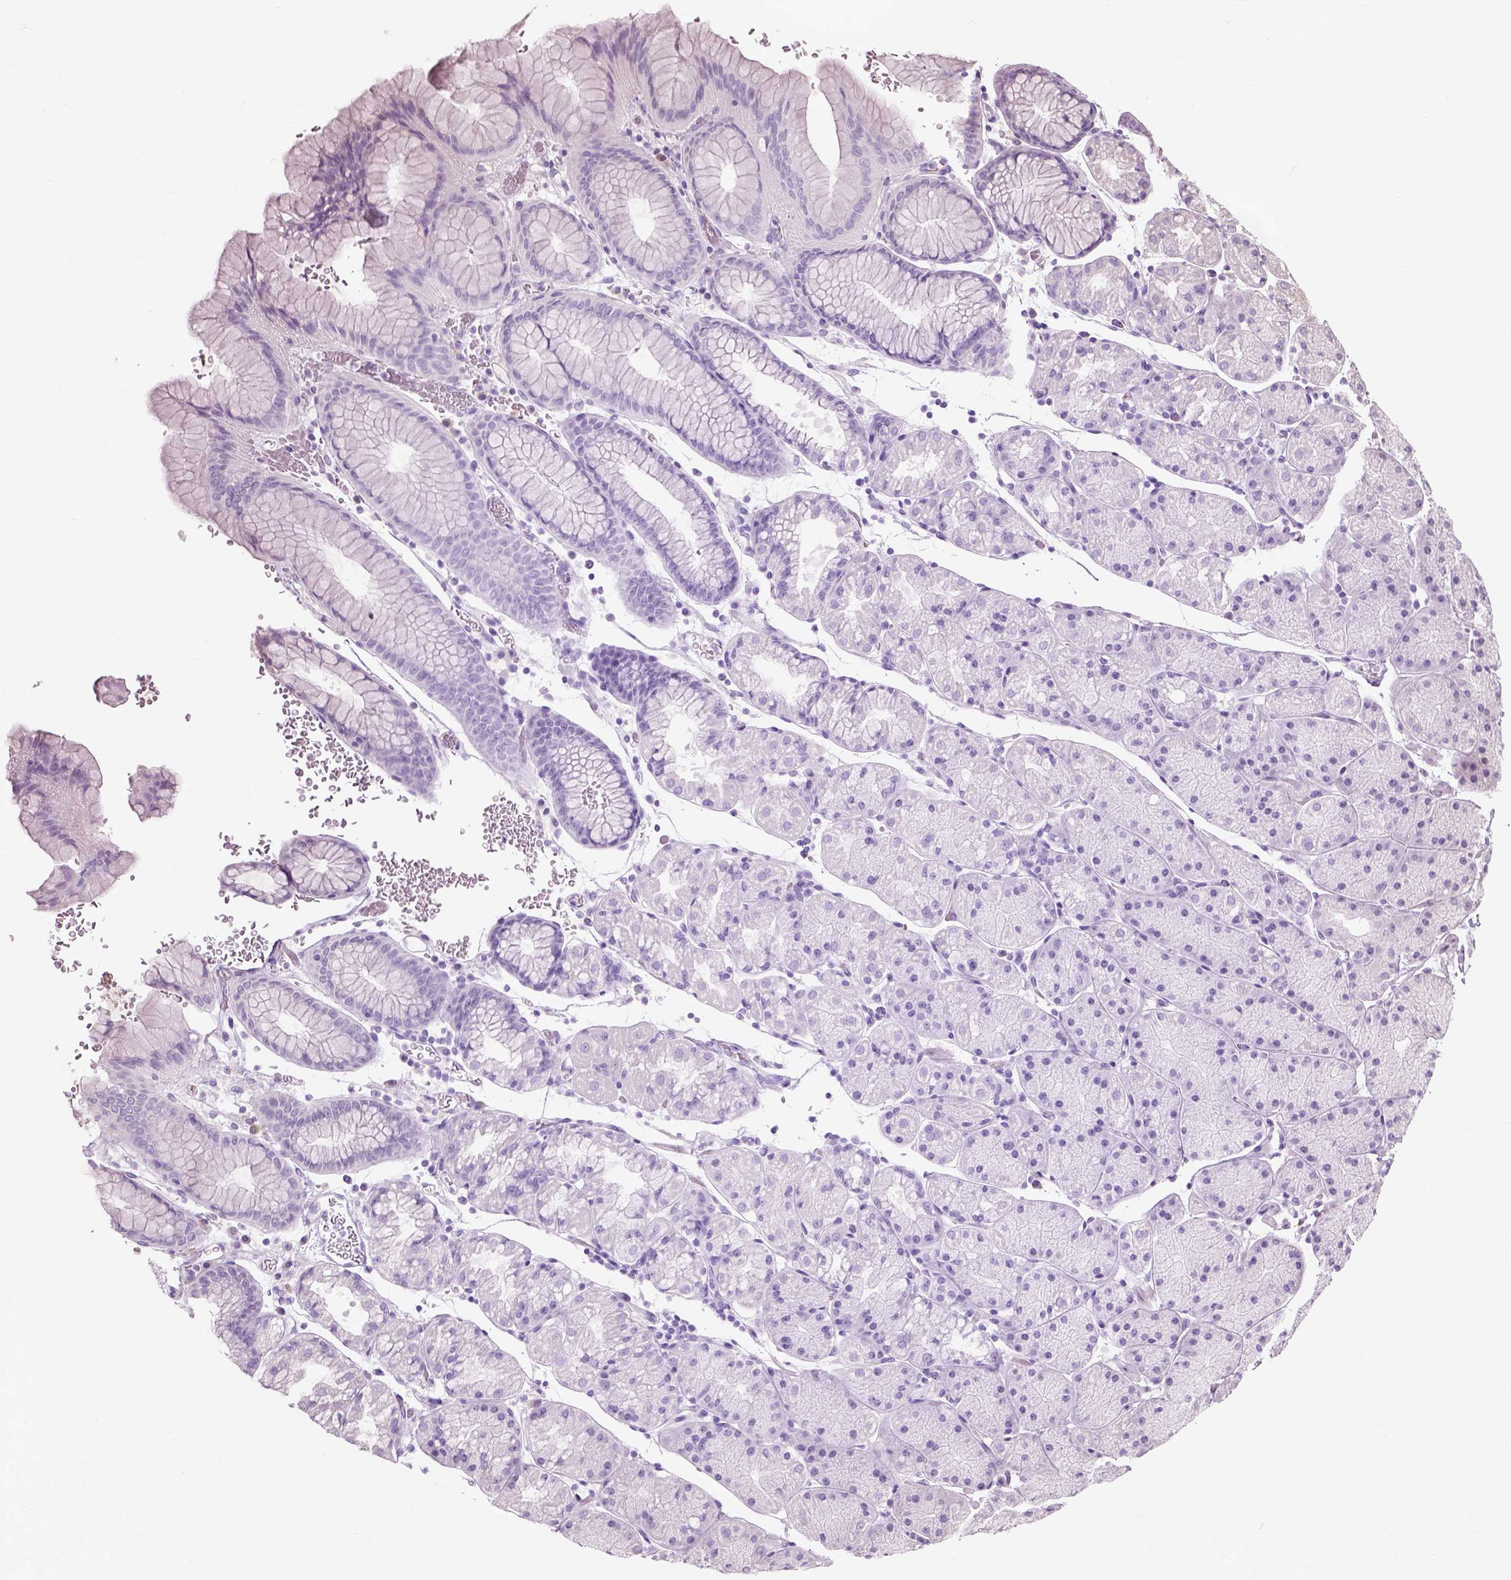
{"staining": {"intensity": "negative", "quantity": "none", "location": "none"}, "tissue": "stomach", "cell_type": "Glandular cells", "image_type": "normal", "snomed": [{"axis": "morphology", "description": "Normal tissue, NOS"}, {"axis": "topography", "description": "Stomach, upper"}, {"axis": "topography", "description": "Stomach"}], "caption": "Image shows no significant protein staining in glandular cells of unremarkable stomach.", "gene": "TRIM72", "patient": {"sex": "male", "age": 76}}